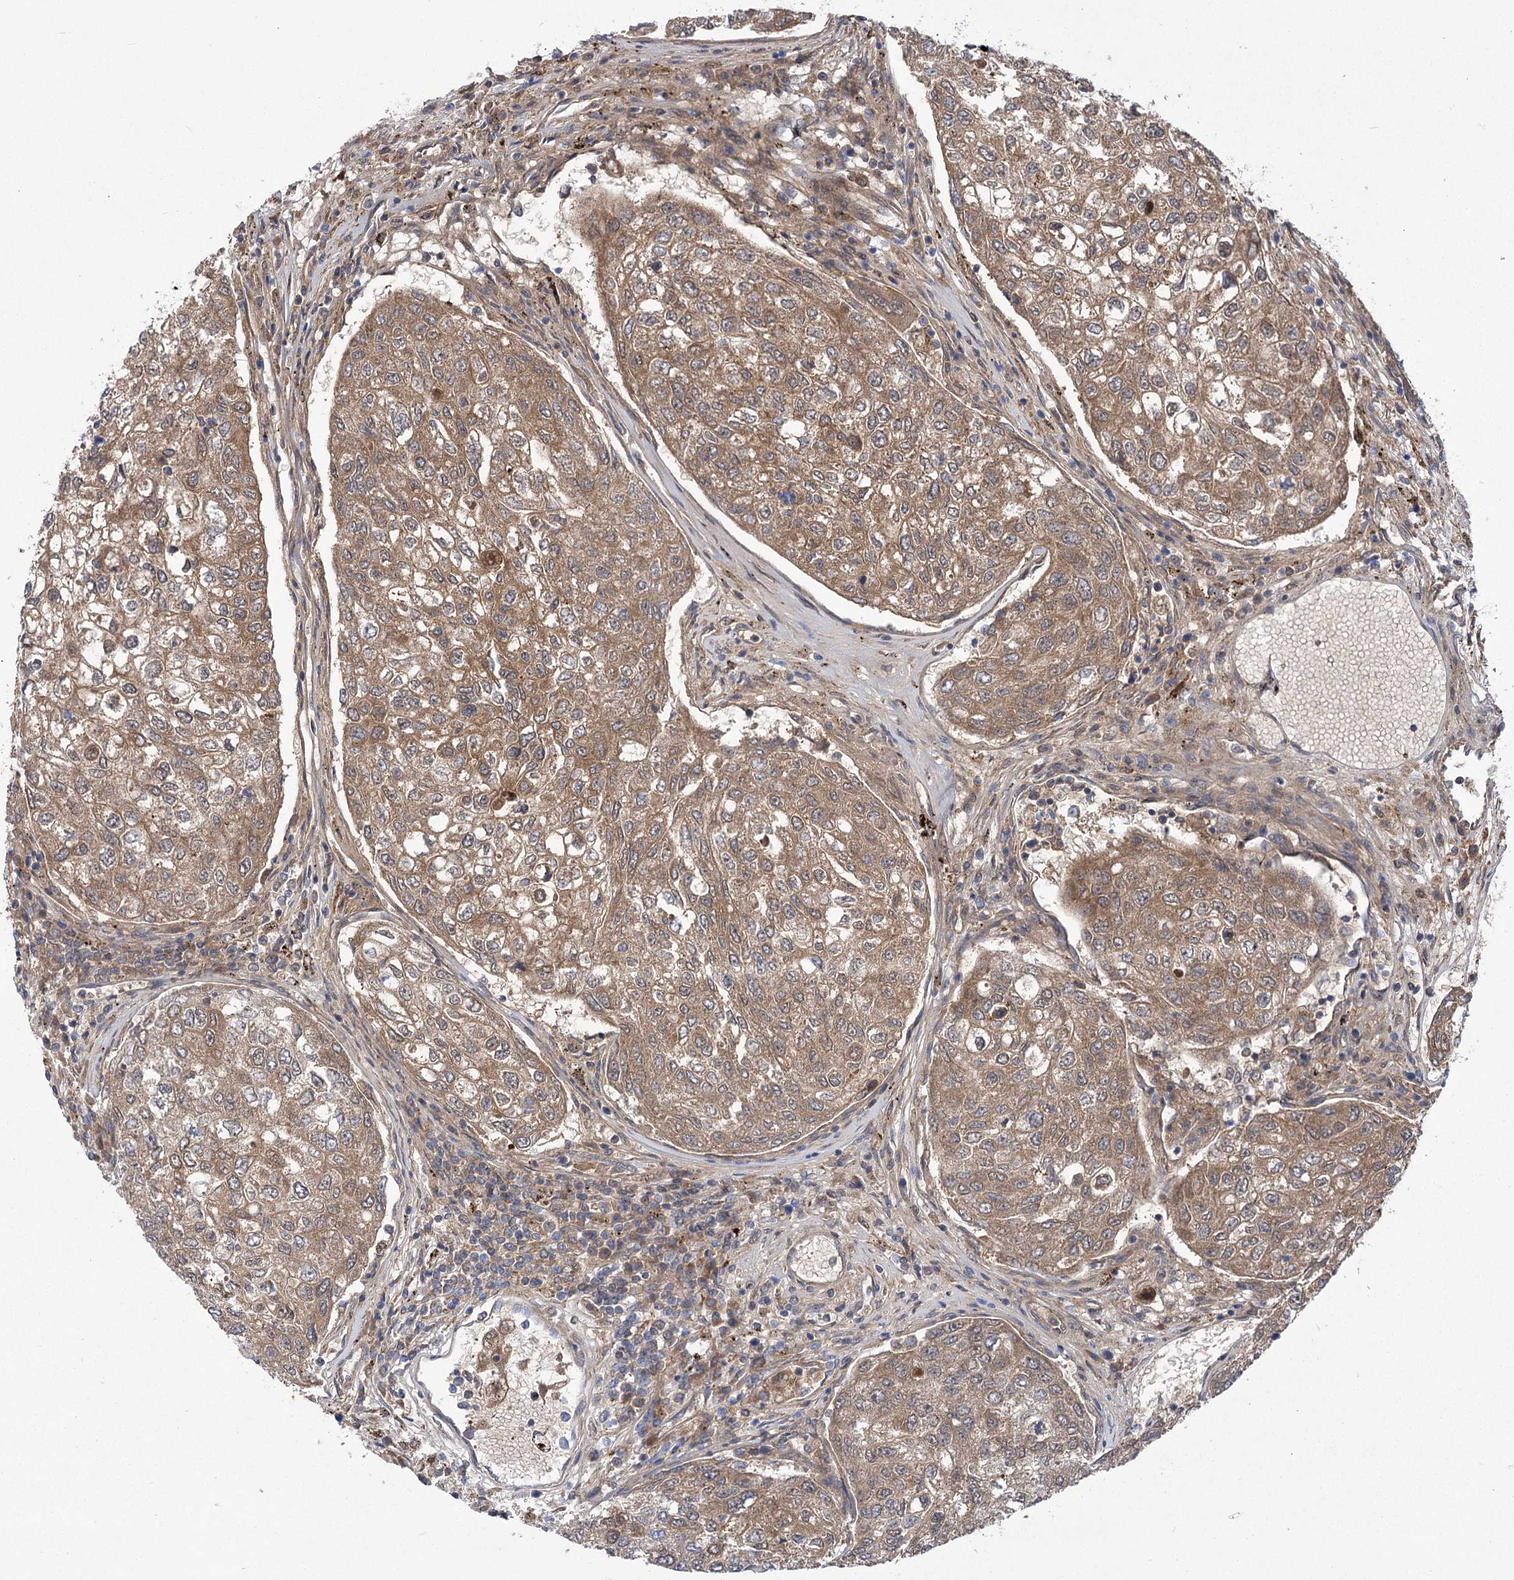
{"staining": {"intensity": "moderate", "quantity": ">75%", "location": "cytoplasmic/membranous"}, "tissue": "urothelial cancer", "cell_type": "Tumor cells", "image_type": "cancer", "snomed": [{"axis": "morphology", "description": "Urothelial carcinoma, High grade"}, {"axis": "topography", "description": "Lymph node"}, {"axis": "topography", "description": "Urinary bladder"}], "caption": "Immunohistochemical staining of urothelial carcinoma (high-grade) exhibits moderate cytoplasmic/membranous protein positivity in approximately >75% of tumor cells.", "gene": "PCDHA1", "patient": {"sex": "male", "age": 51}}